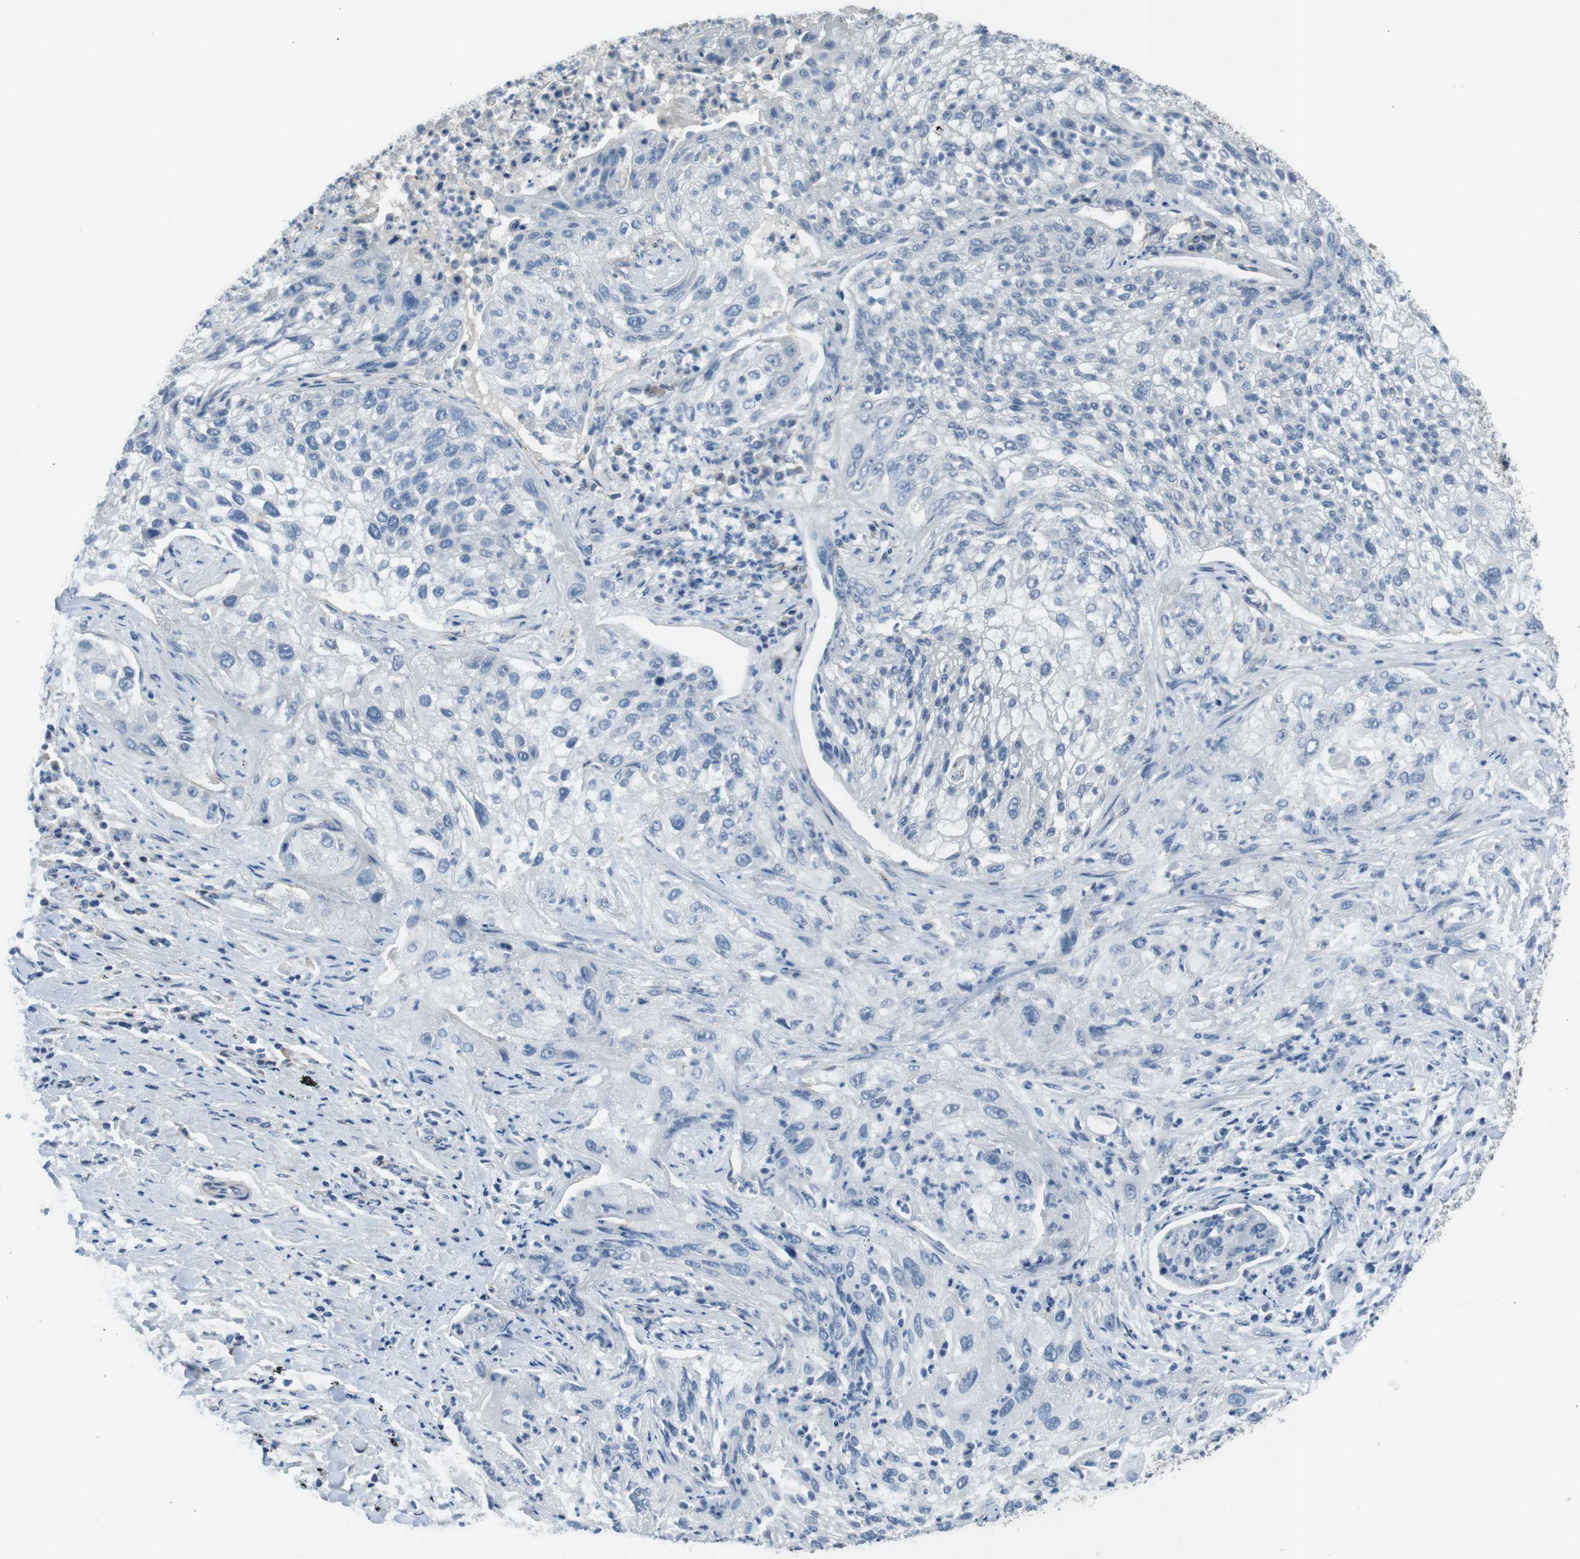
{"staining": {"intensity": "negative", "quantity": "none", "location": "none"}, "tissue": "lung cancer", "cell_type": "Tumor cells", "image_type": "cancer", "snomed": [{"axis": "morphology", "description": "Inflammation, NOS"}, {"axis": "morphology", "description": "Squamous cell carcinoma, NOS"}, {"axis": "topography", "description": "Lymph node"}, {"axis": "topography", "description": "Soft tissue"}, {"axis": "topography", "description": "Lung"}], "caption": "DAB (3,3'-diaminobenzidine) immunohistochemical staining of human lung cancer (squamous cell carcinoma) shows no significant staining in tumor cells.", "gene": "ANK2", "patient": {"sex": "male", "age": 66}}